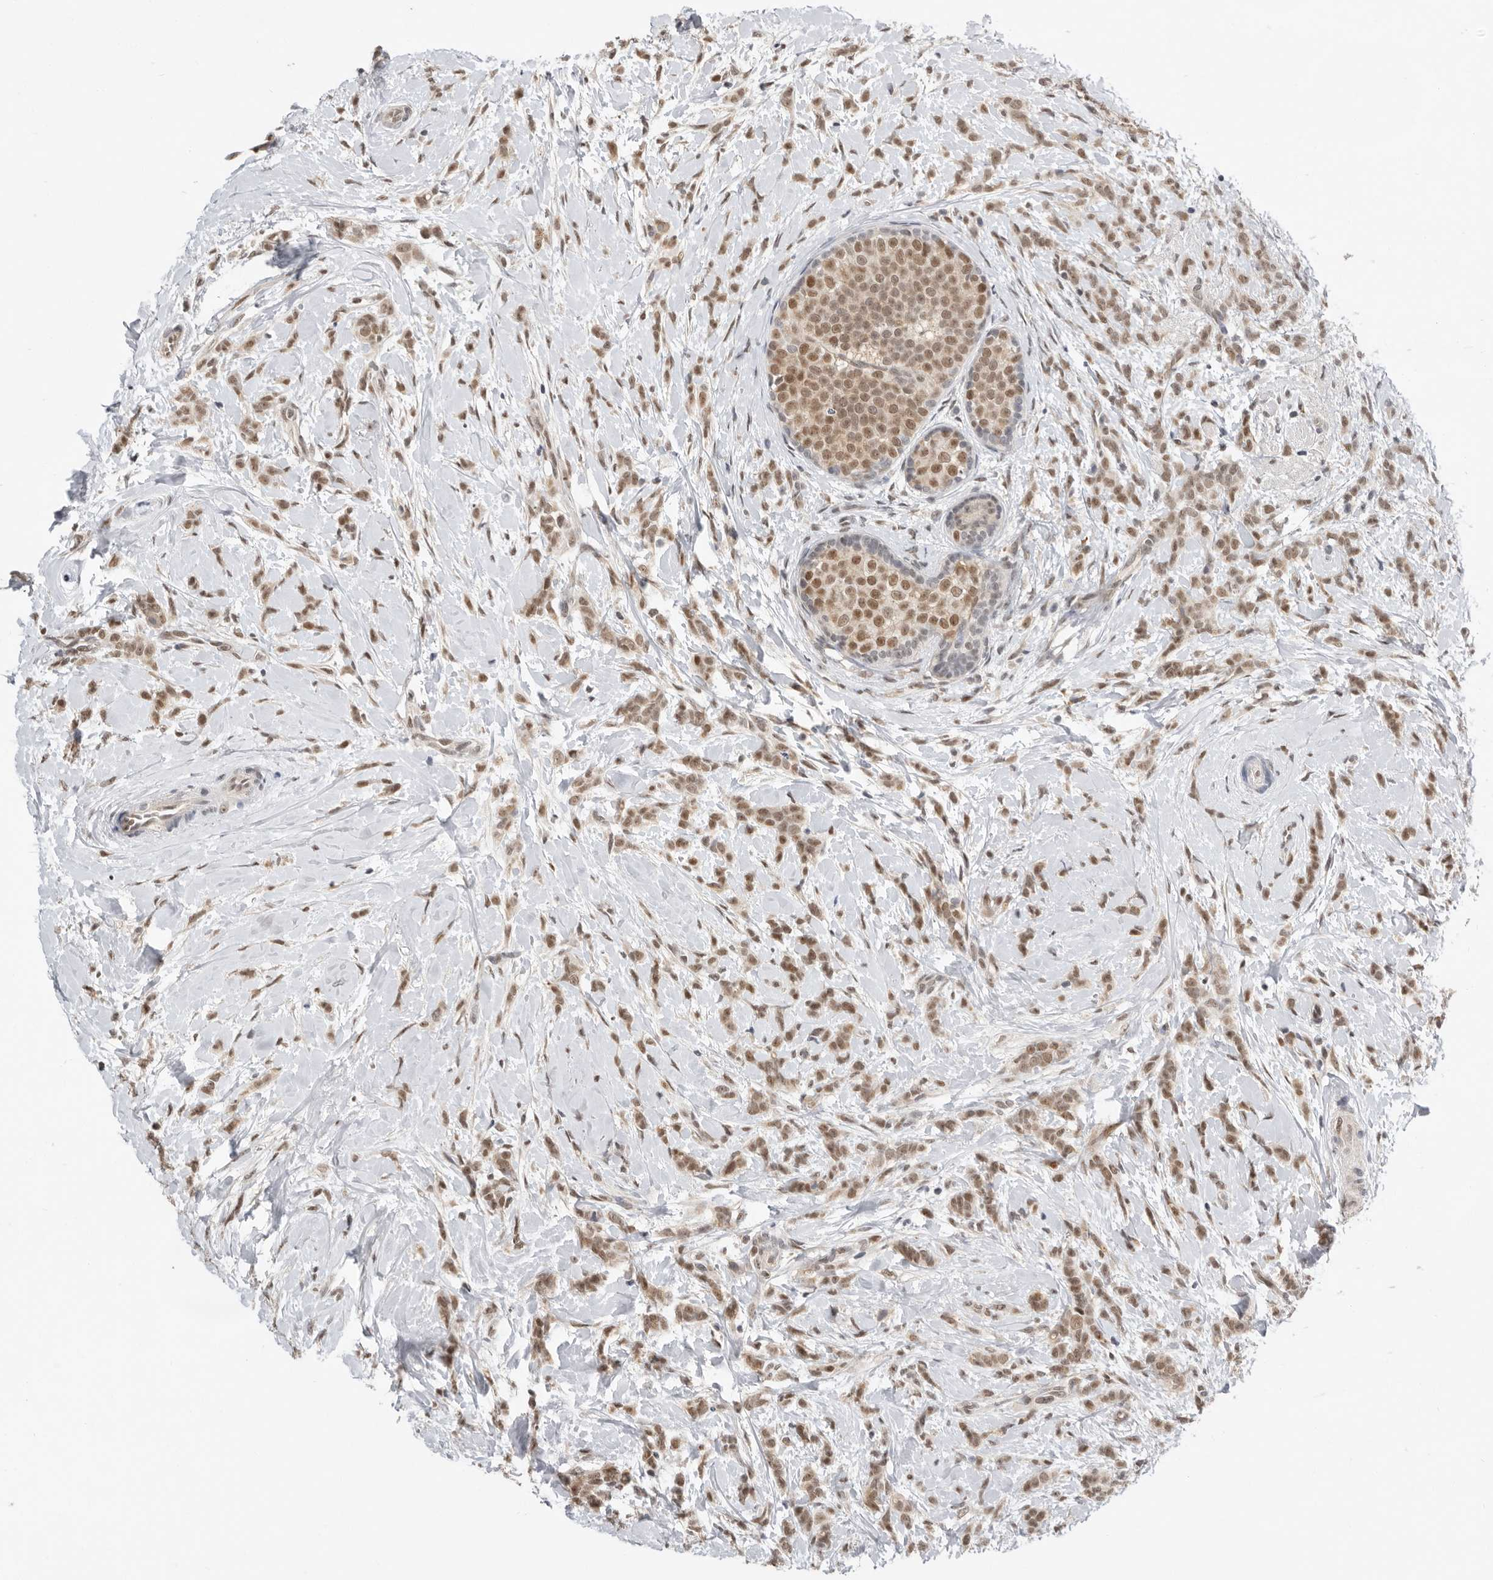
{"staining": {"intensity": "moderate", "quantity": ">75%", "location": "nuclear"}, "tissue": "breast cancer", "cell_type": "Tumor cells", "image_type": "cancer", "snomed": [{"axis": "morphology", "description": "Lobular carcinoma, in situ"}, {"axis": "morphology", "description": "Lobular carcinoma"}, {"axis": "topography", "description": "Breast"}], "caption": "Tumor cells exhibit medium levels of moderate nuclear expression in about >75% of cells in human breast lobular carcinoma. (DAB IHC, brown staining for protein, blue staining for nuclei).", "gene": "BRCA2", "patient": {"sex": "female", "age": 41}}